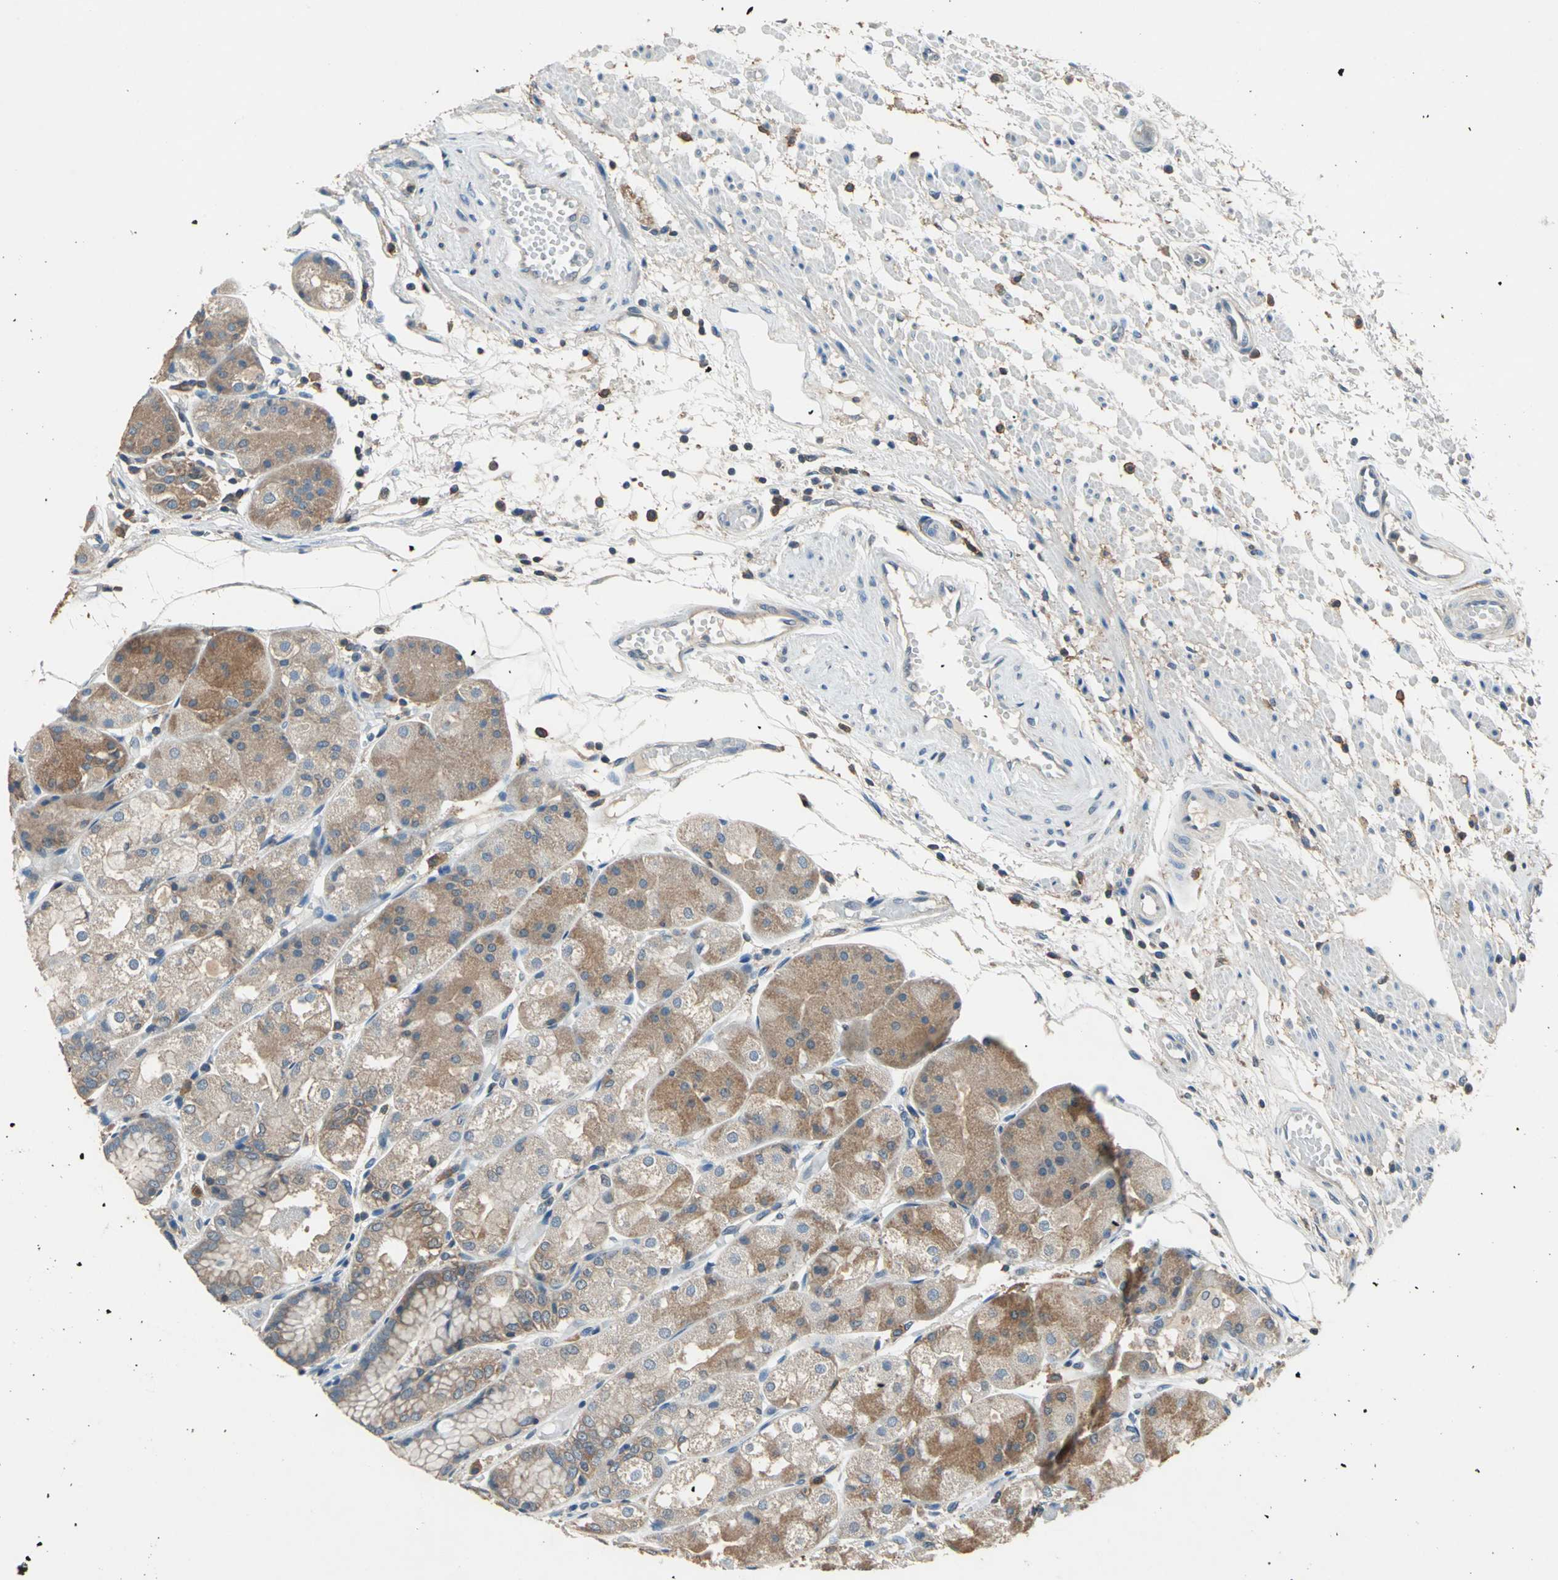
{"staining": {"intensity": "moderate", "quantity": "25%-75%", "location": "cytoplasmic/membranous"}, "tissue": "stomach", "cell_type": "Glandular cells", "image_type": "normal", "snomed": [{"axis": "morphology", "description": "Normal tissue, NOS"}, {"axis": "topography", "description": "Stomach, upper"}], "caption": "Immunohistochemistry photomicrograph of benign stomach: stomach stained using immunohistochemistry (IHC) shows medium levels of moderate protein expression localized specifically in the cytoplasmic/membranous of glandular cells, appearing as a cytoplasmic/membranous brown color.", "gene": "PRKCA", "patient": {"sex": "male", "age": 72}}